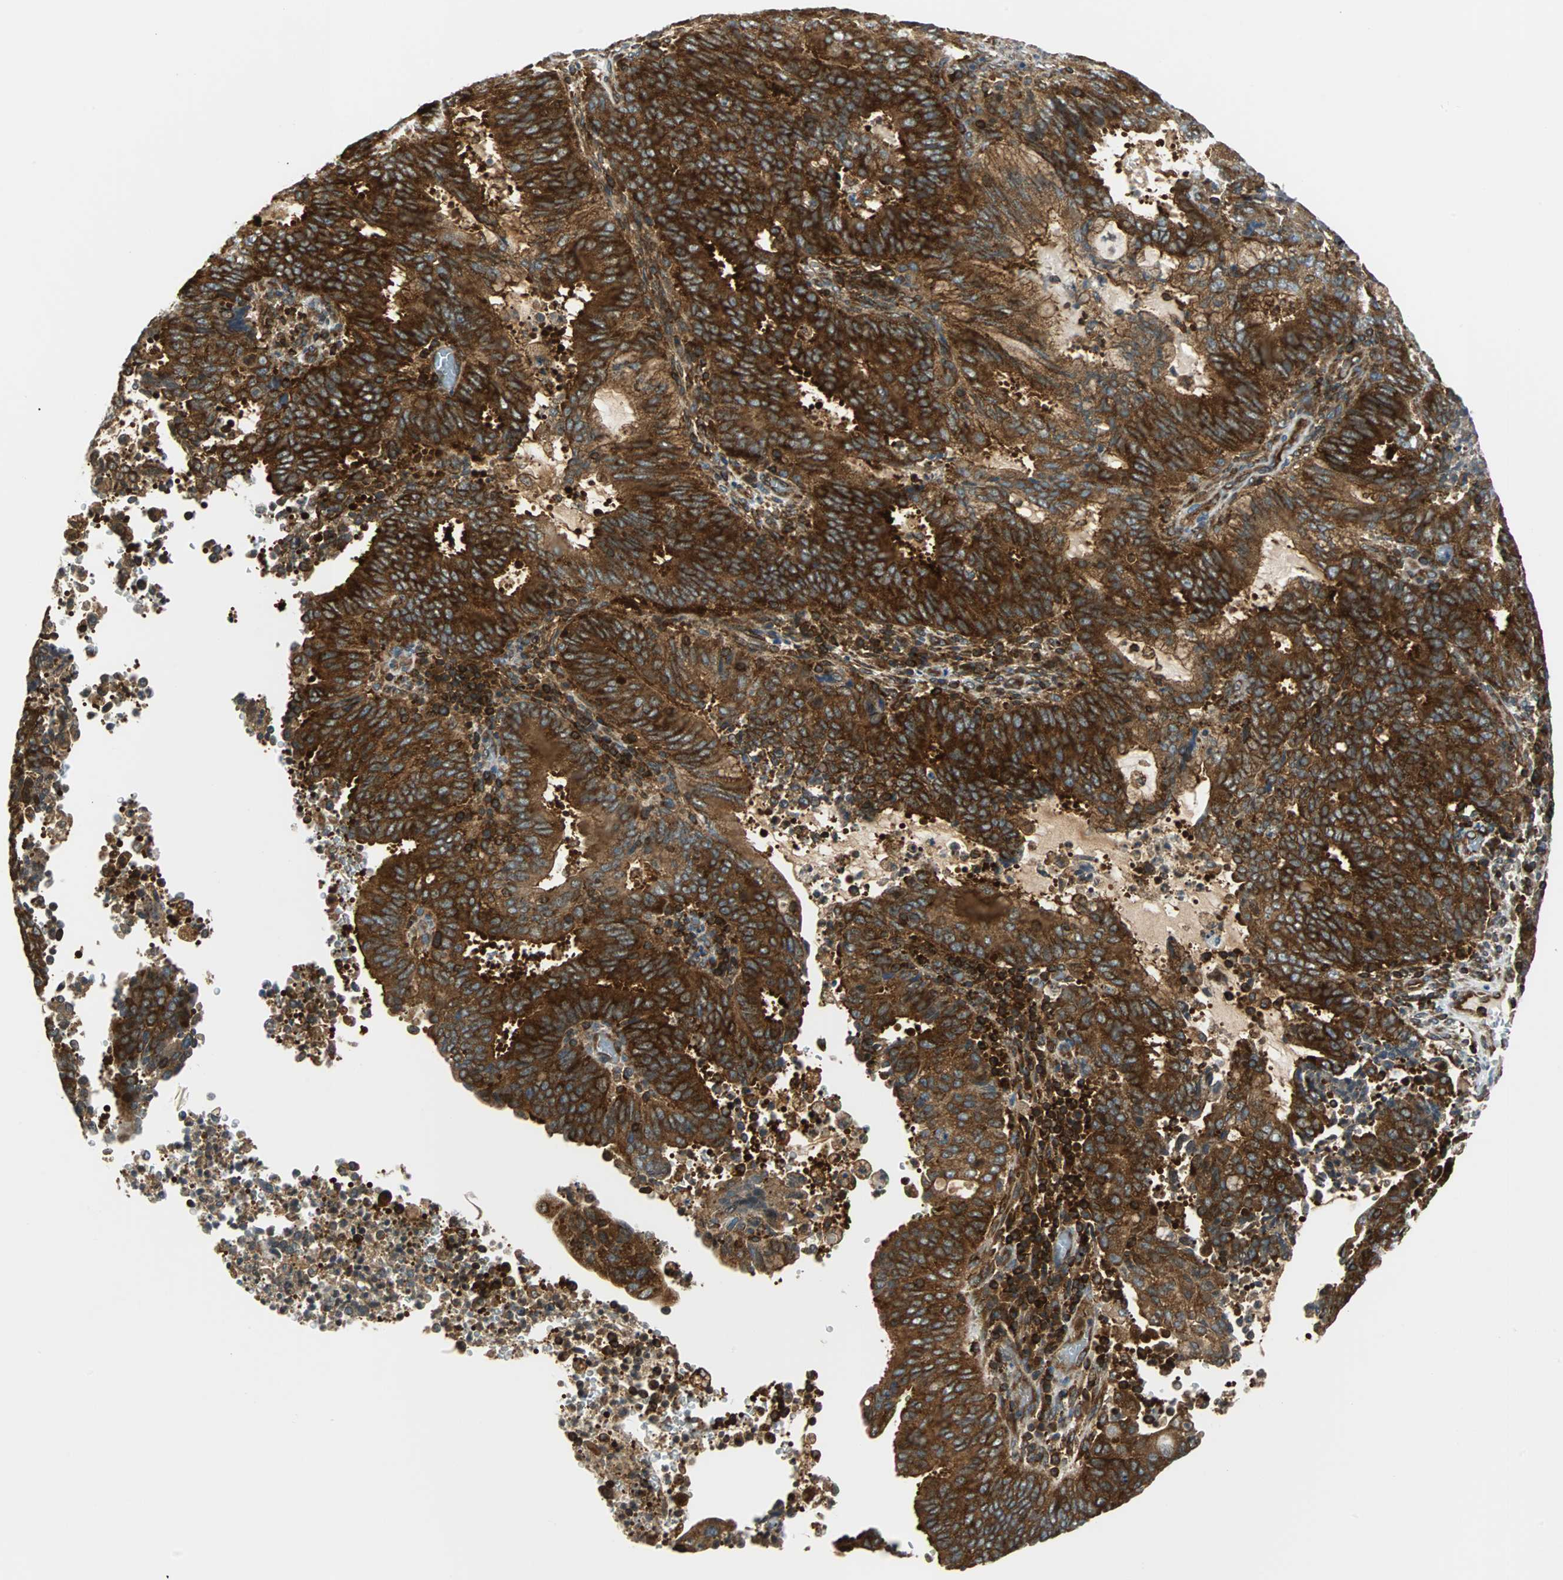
{"staining": {"intensity": "strong", "quantity": ">75%", "location": "cytoplasmic/membranous"}, "tissue": "cervical cancer", "cell_type": "Tumor cells", "image_type": "cancer", "snomed": [{"axis": "morphology", "description": "Adenocarcinoma, NOS"}, {"axis": "topography", "description": "Cervix"}], "caption": "Protein staining of cervical cancer (adenocarcinoma) tissue exhibits strong cytoplasmic/membranous staining in approximately >75% of tumor cells. The staining is performed using DAB brown chromogen to label protein expression. The nuclei are counter-stained blue using hematoxylin.", "gene": "RELA", "patient": {"sex": "female", "age": 44}}